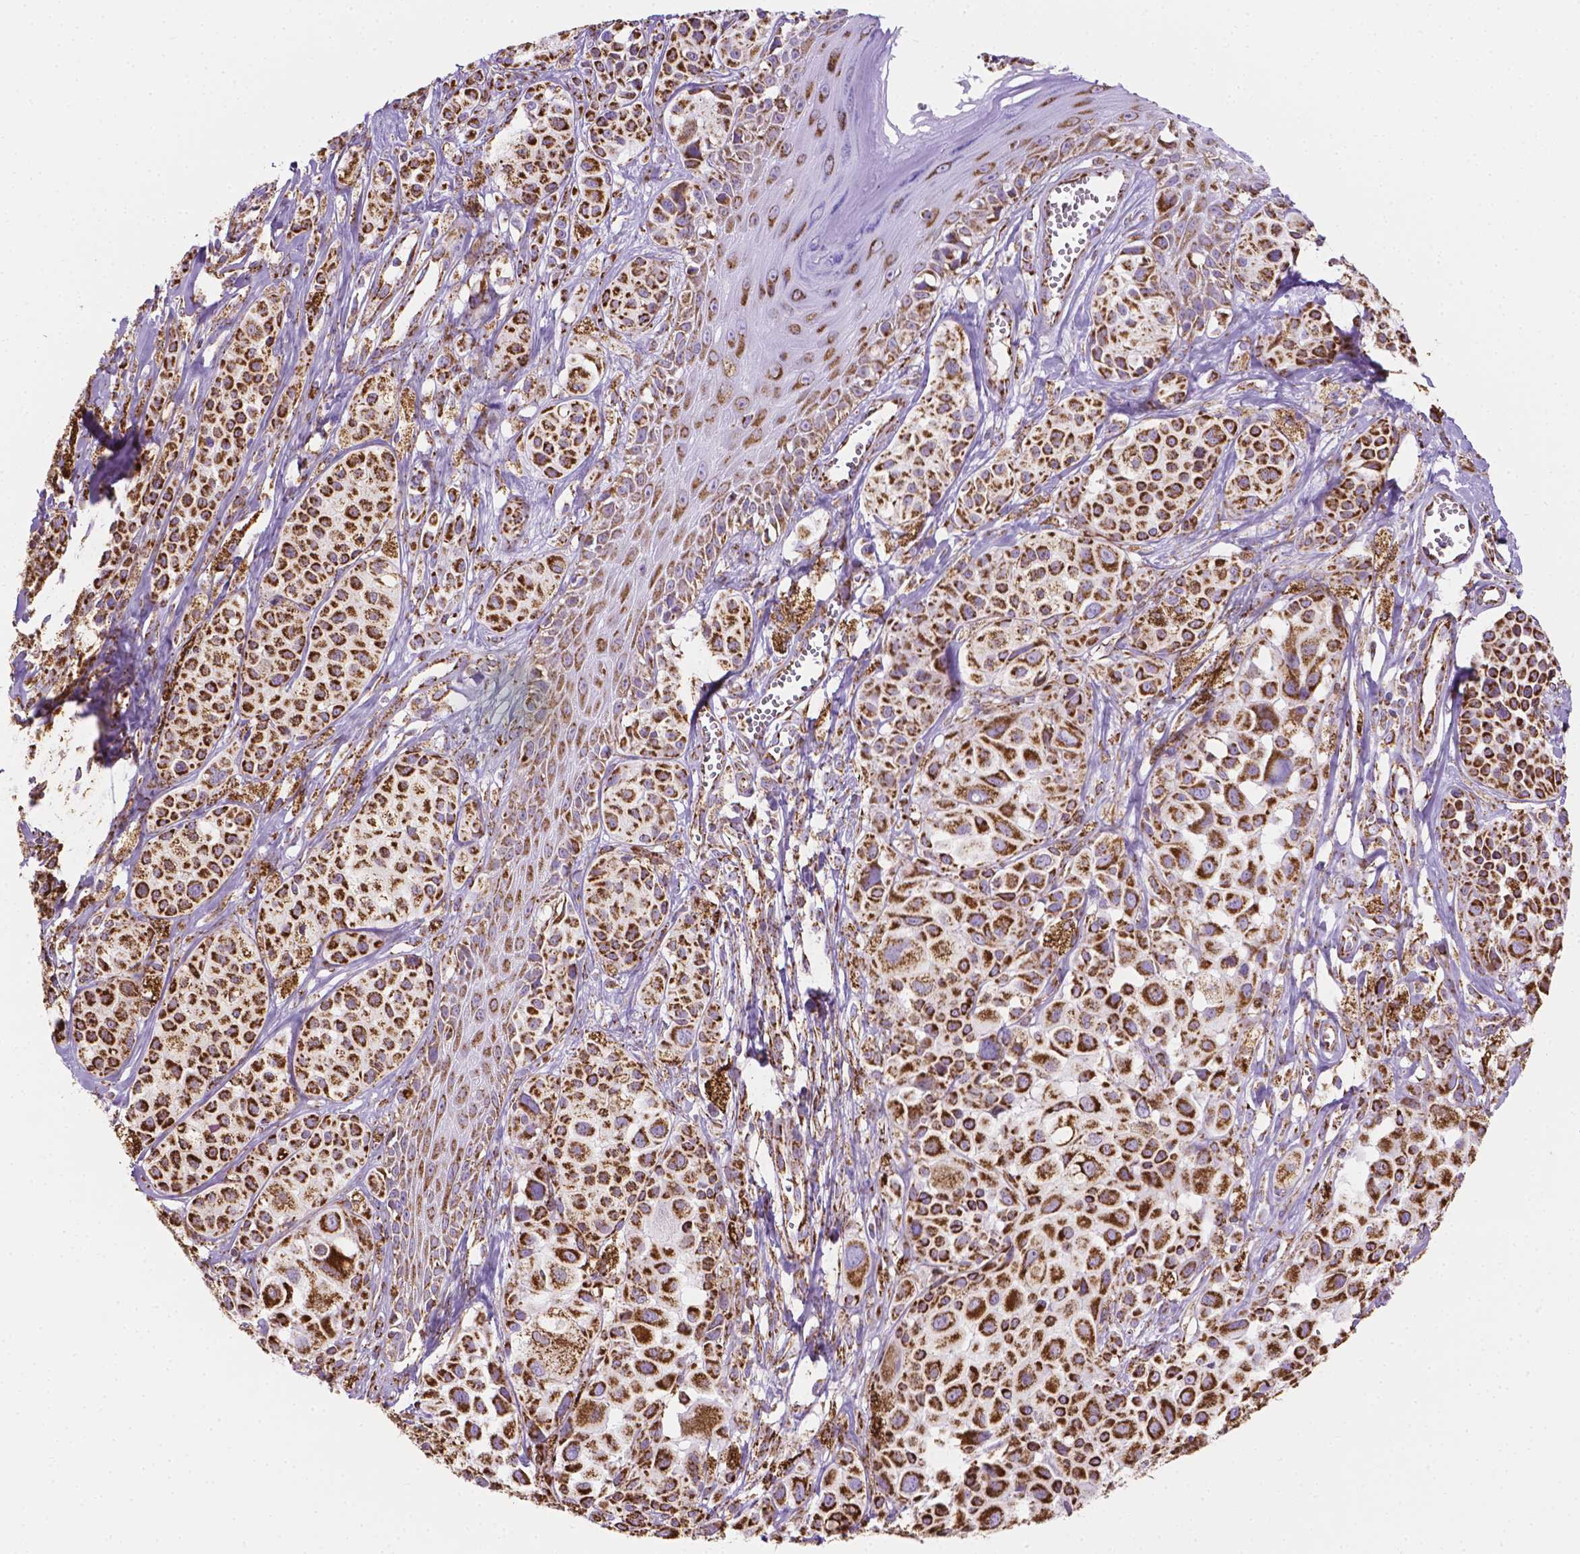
{"staining": {"intensity": "strong", "quantity": ">75%", "location": "cytoplasmic/membranous"}, "tissue": "melanoma", "cell_type": "Tumor cells", "image_type": "cancer", "snomed": [{"axis": "morphology", "description": "Malignant melanoma, NOS"}, {"axis": "topography", "description": "Skin"}], "caption": "IHC histopathology image of melanoma stained for a protein (brown), which displays high levels of strong cytoplasmic/membranous positivity in approximately >75% of tumor cells.", "gene": "RMDN3", "patient": {"sex": "male", "age": 77}}